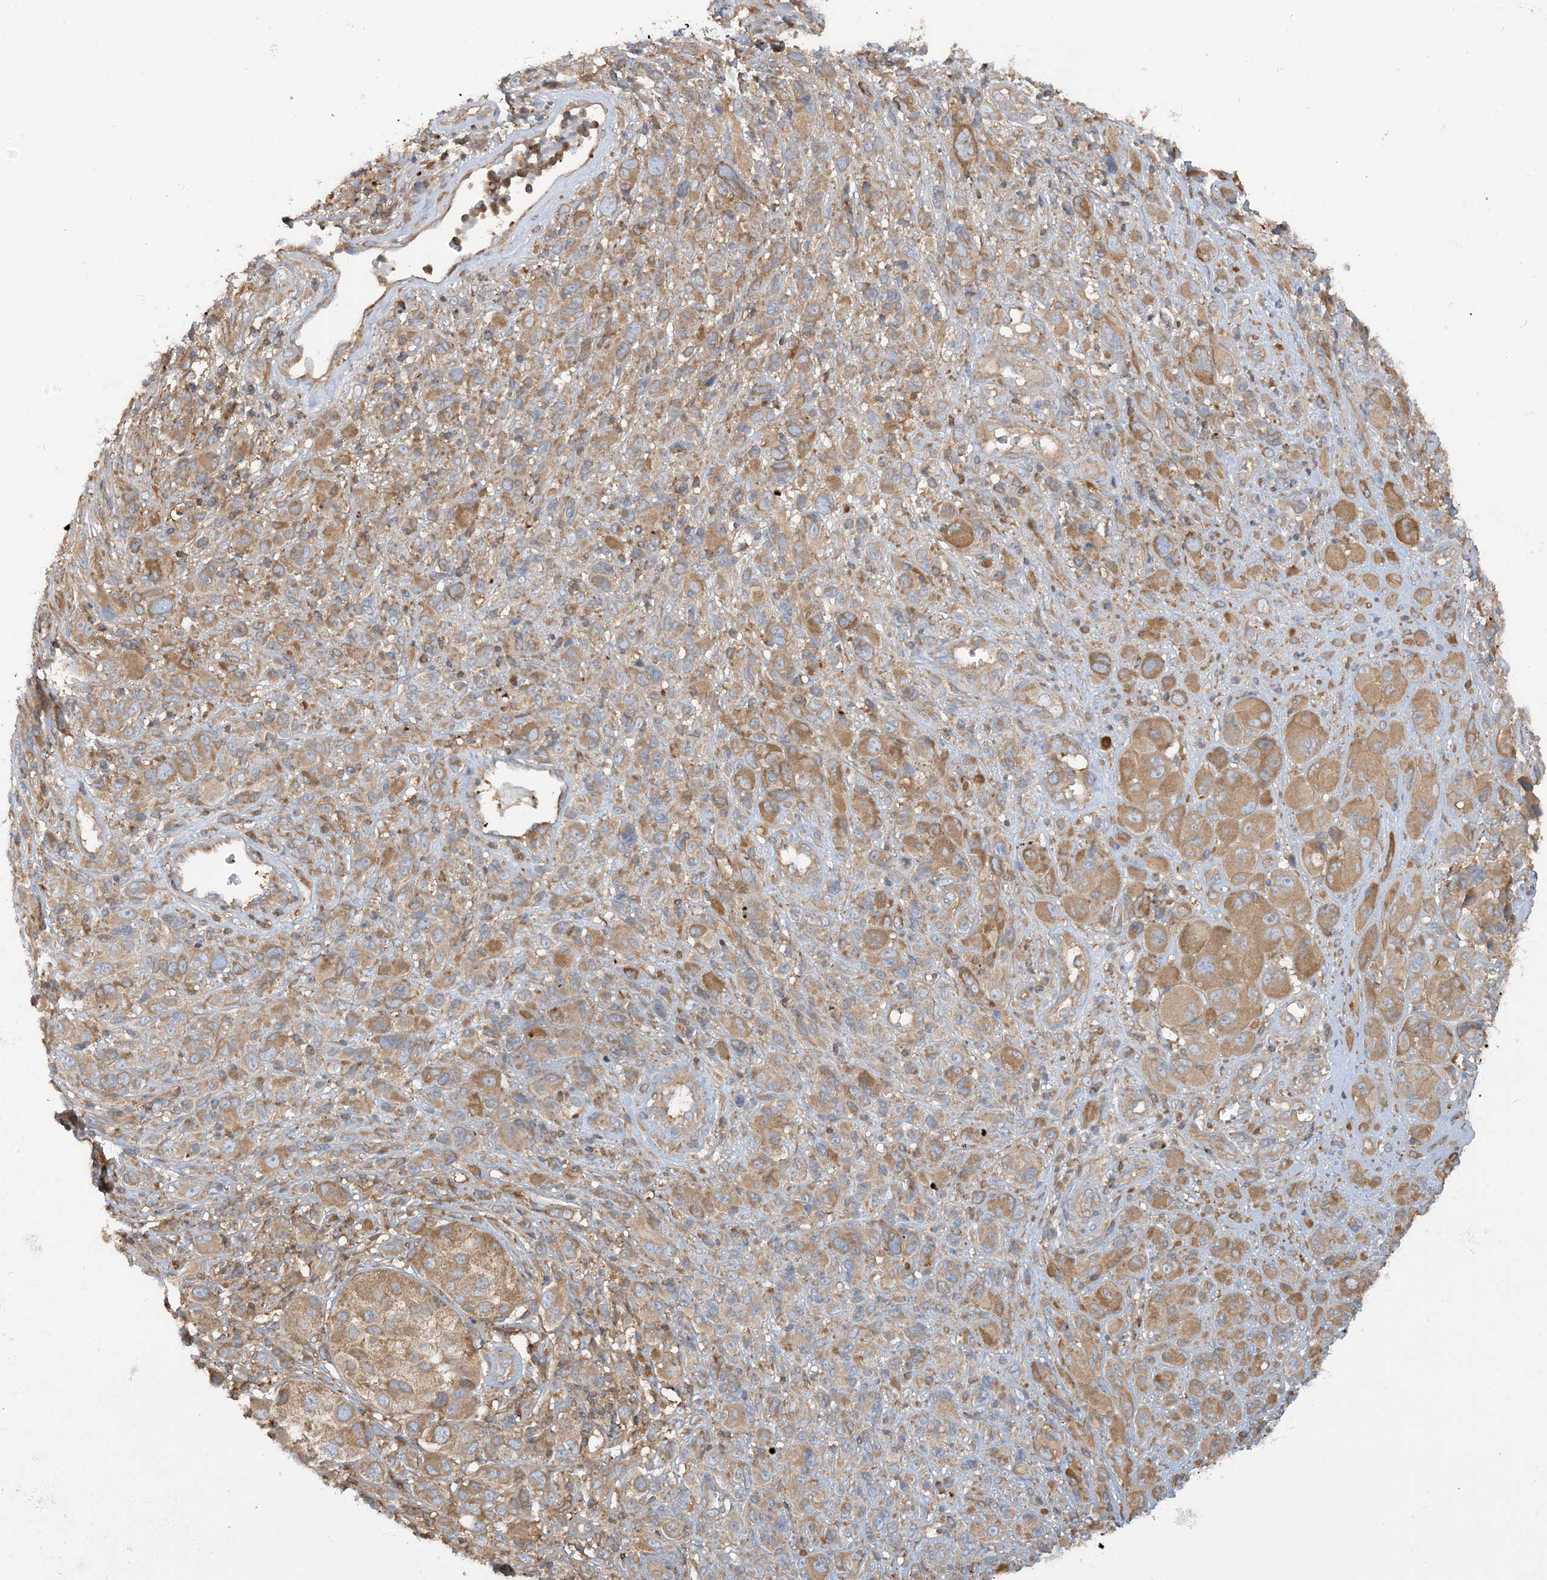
{"staining": {"intensity": "moderate", "quantity": ">75%", "location": "cytoplasmic/membranous"}, "tissue": "melanoma", "cell_type": "Tumor cells", "image_type": "cancer", "snomed": [{"axis": "morphology", "description": "Malignant melanoma, NOS"}, {"axis": "topography", "description": "Skin of trunk"}], "caption": "Immunohistochemical staining of malignant melanoma shows moderate cytoplasmic/membranous protein expression in approximately >75% of tumor cells.", "gene": "SFMBT2", "patient": {"sex": "male", "age": 71}}